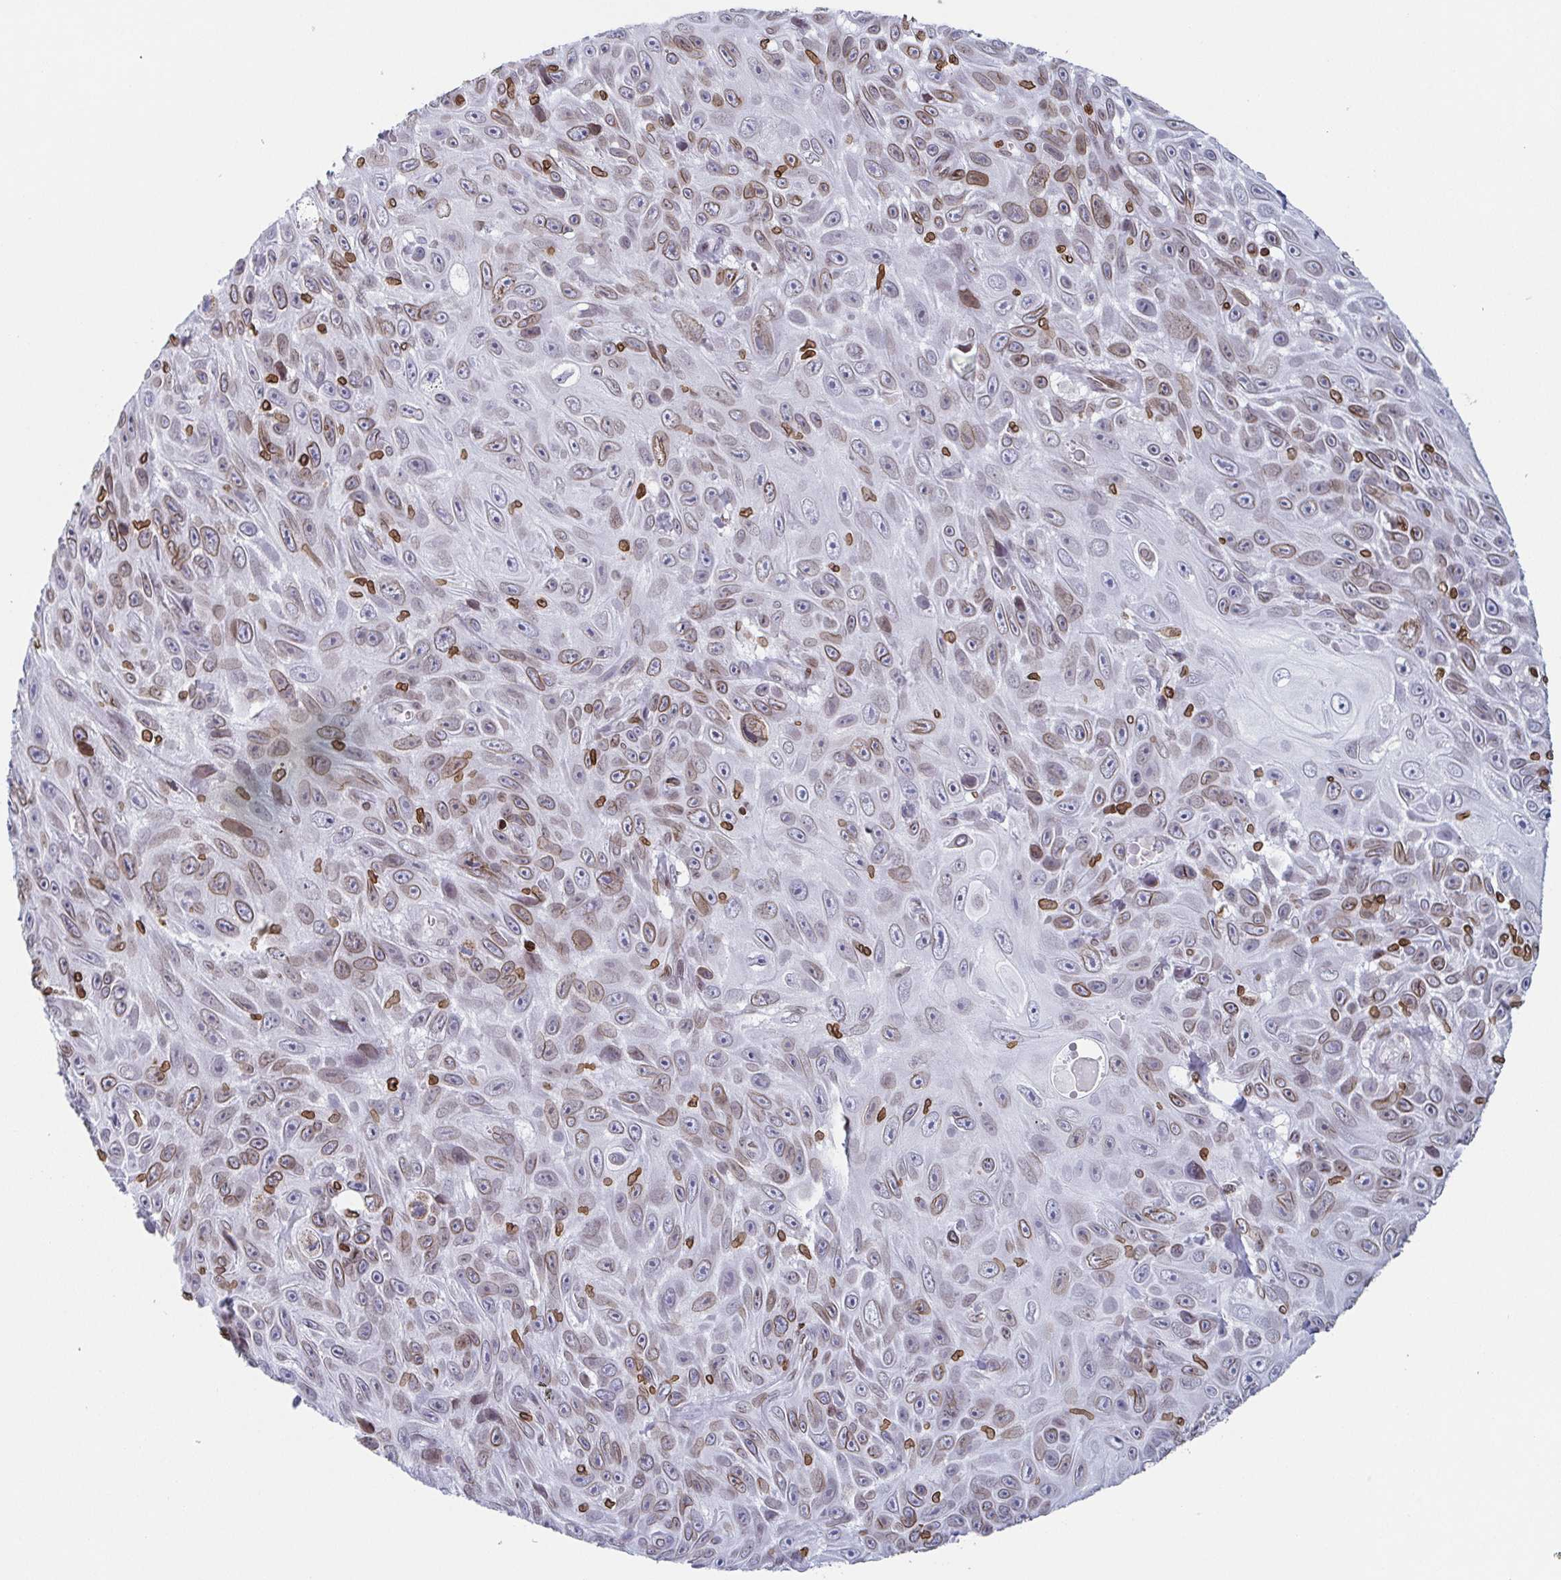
{"staining": {"intensity": "weak", "quantity": "25%-75%", "location": "cytoplasmic/membranous,nuclear"}, "tissue": "skin cancer", "cell_type": "Tumor cells", "image_type": "cancer", "snomed": [{"axis": "morphology", "description": "Squamous cell carcinoma, NOS"}, {"axis": "topography", "description": "Skin"}], "caption": "A photomicrograph of human squamous cell carcinoma (skin) stained for a protein displays weak cytoplasmic/membranous and nuclear brown staining in tumor cells.", "gene": "BTBD7", "patient": {"sex": "male", "age": 82}}